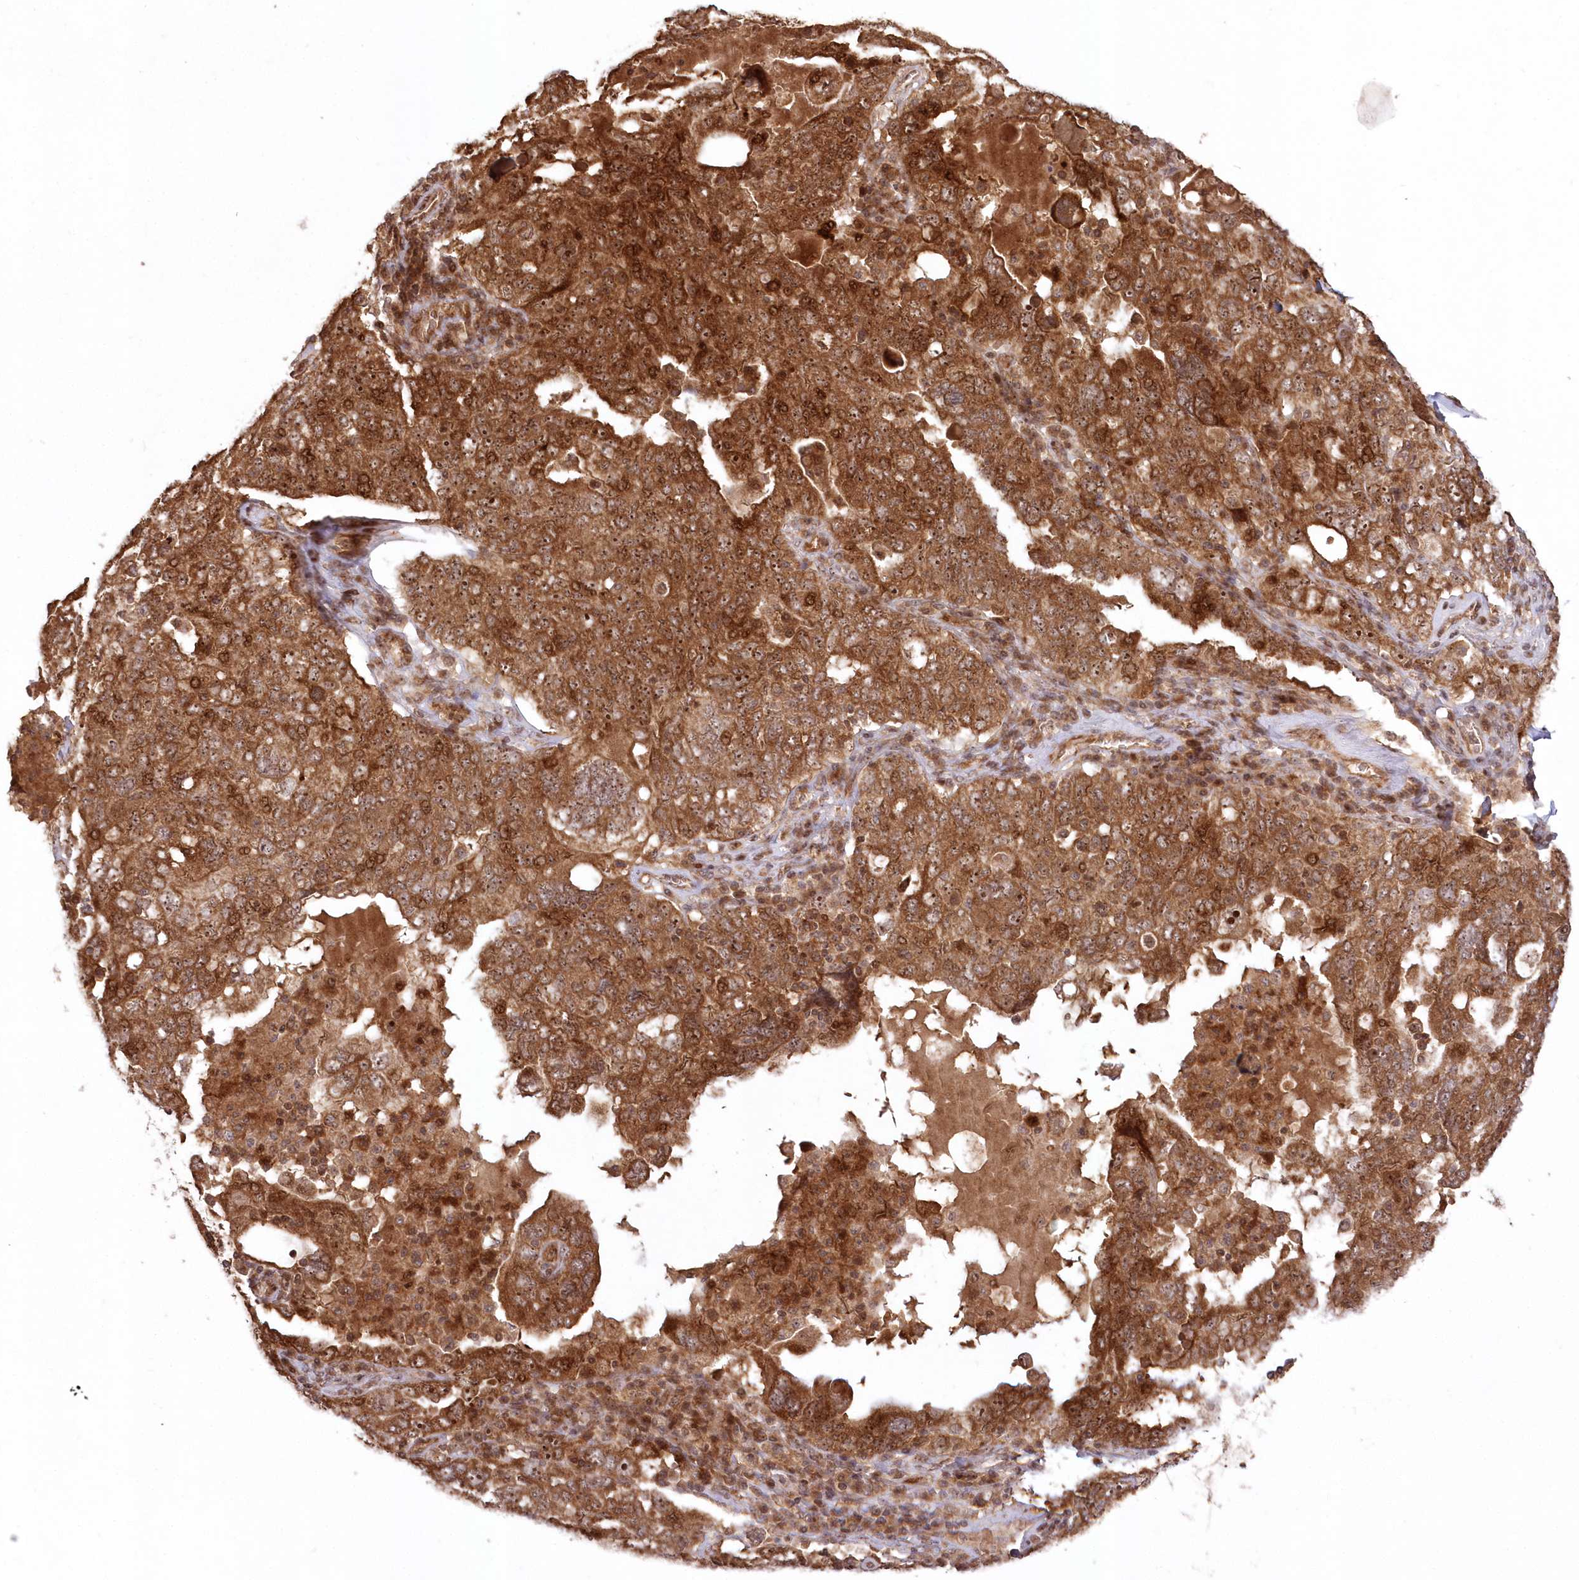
{"staining": {"intensity": "moderate", "quantity": ">75%", "location": "cytoplasmic/membranous,nuclear"}, "tissue": "ovarian cancer", "cell_type": "Tumor cells", "image_type": "cancer", "snomed": [{"axis": "morphology", "description": "Carcinoma, endometroid"}, {"axis": "topography", "description": "Ovary"}], "caption": "Endometroid carcinoma (ovarian) stained with a protein marker reveals moderate staining in tumor cells.", "gene": "SERINC1", "patient": {"sex": "female", "age": 62}}